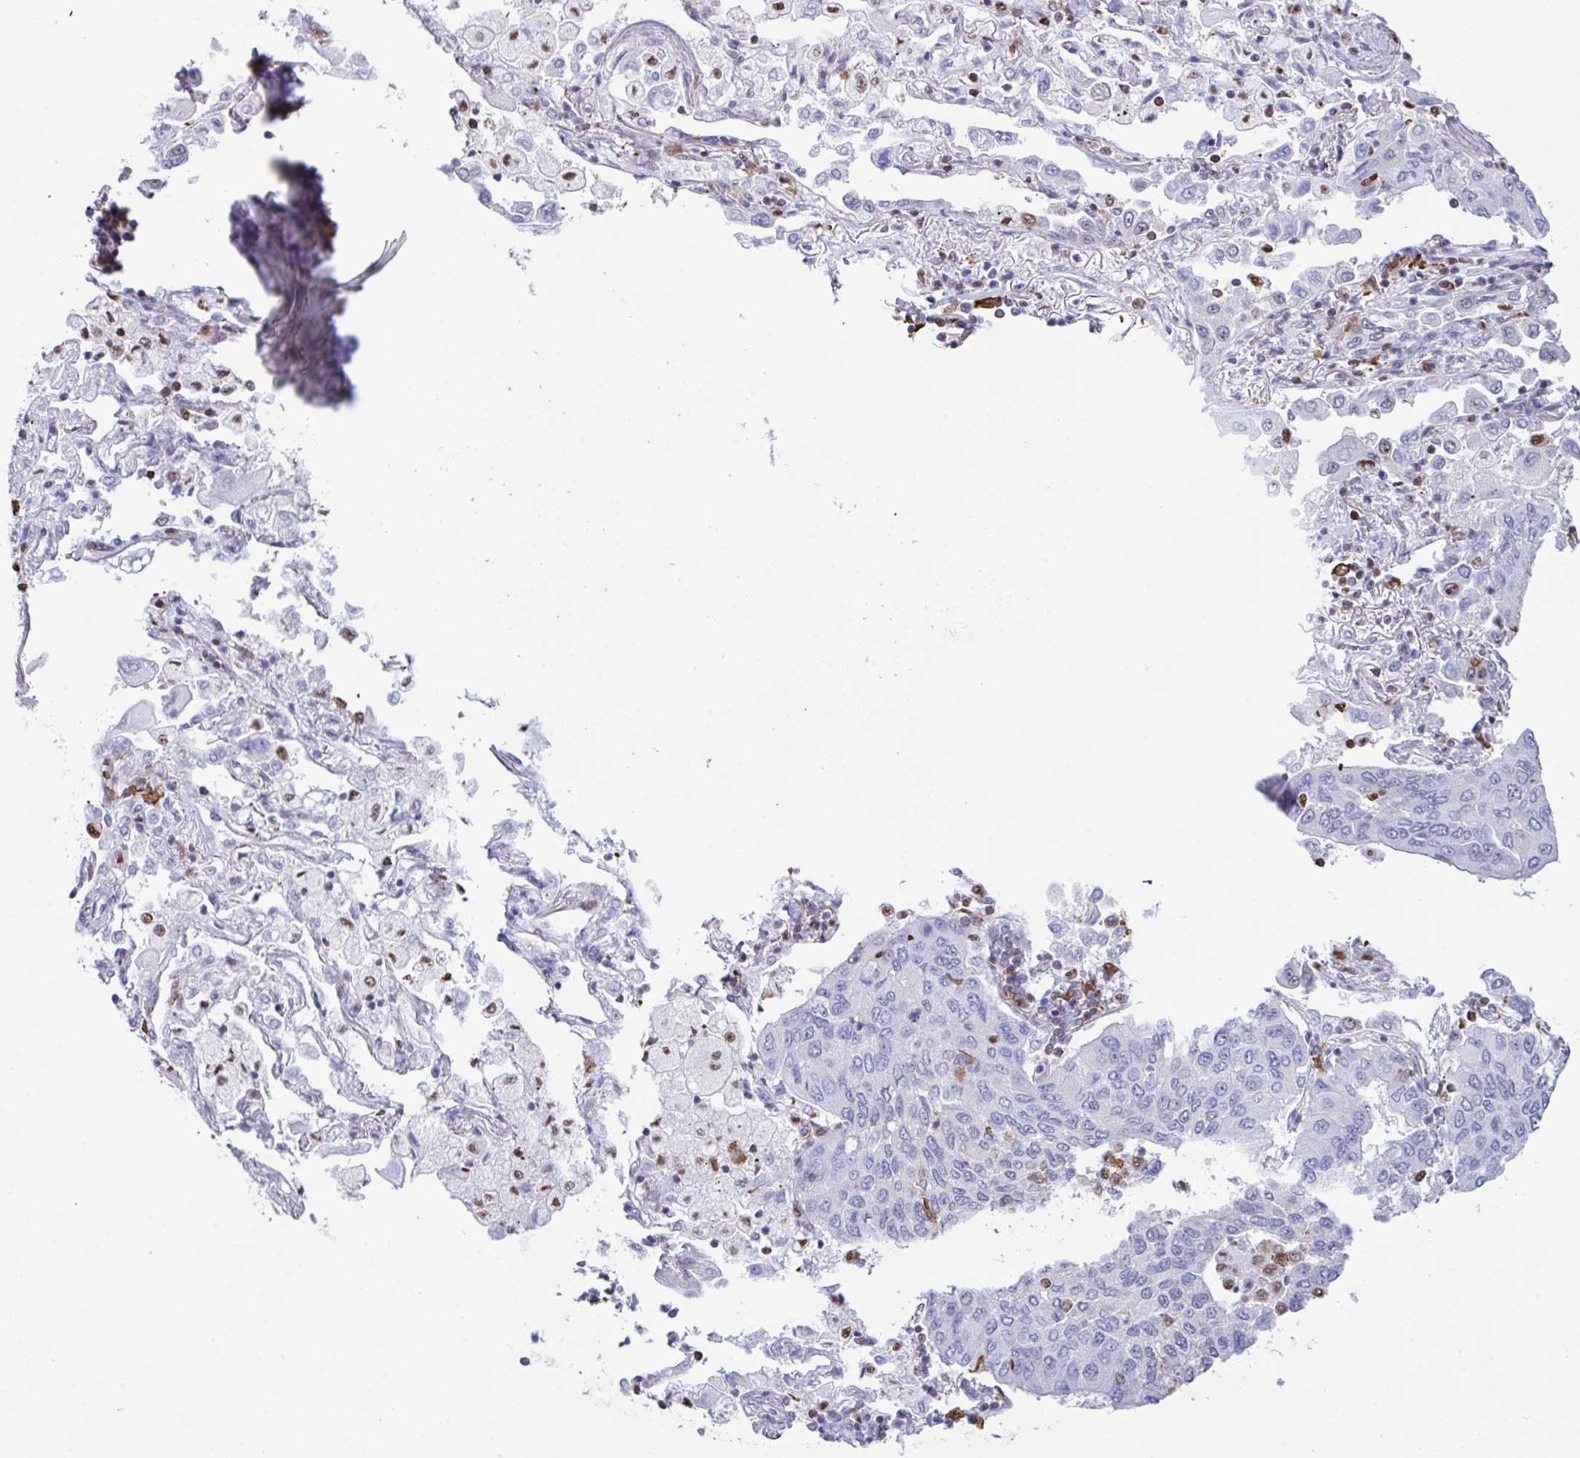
{"staining": {"intensity": "negative", "quantity": "none", "location": "none"}, "tissue": "lung cancer", "cell_type": "Tumor cells", "image_type": "cancer", "snomed": [{"axis": "morphology", "description": "Squamous cell carcinoma, NOS"}, {"axis": "topography", "description": "Lung"}], "caption": "Lung squamous cell carcinoma stained for a protein using IHC demonstrates no expression tumor cells.", "gene": "BTBD10", "patient": {"sex": "male", "age": 74}}